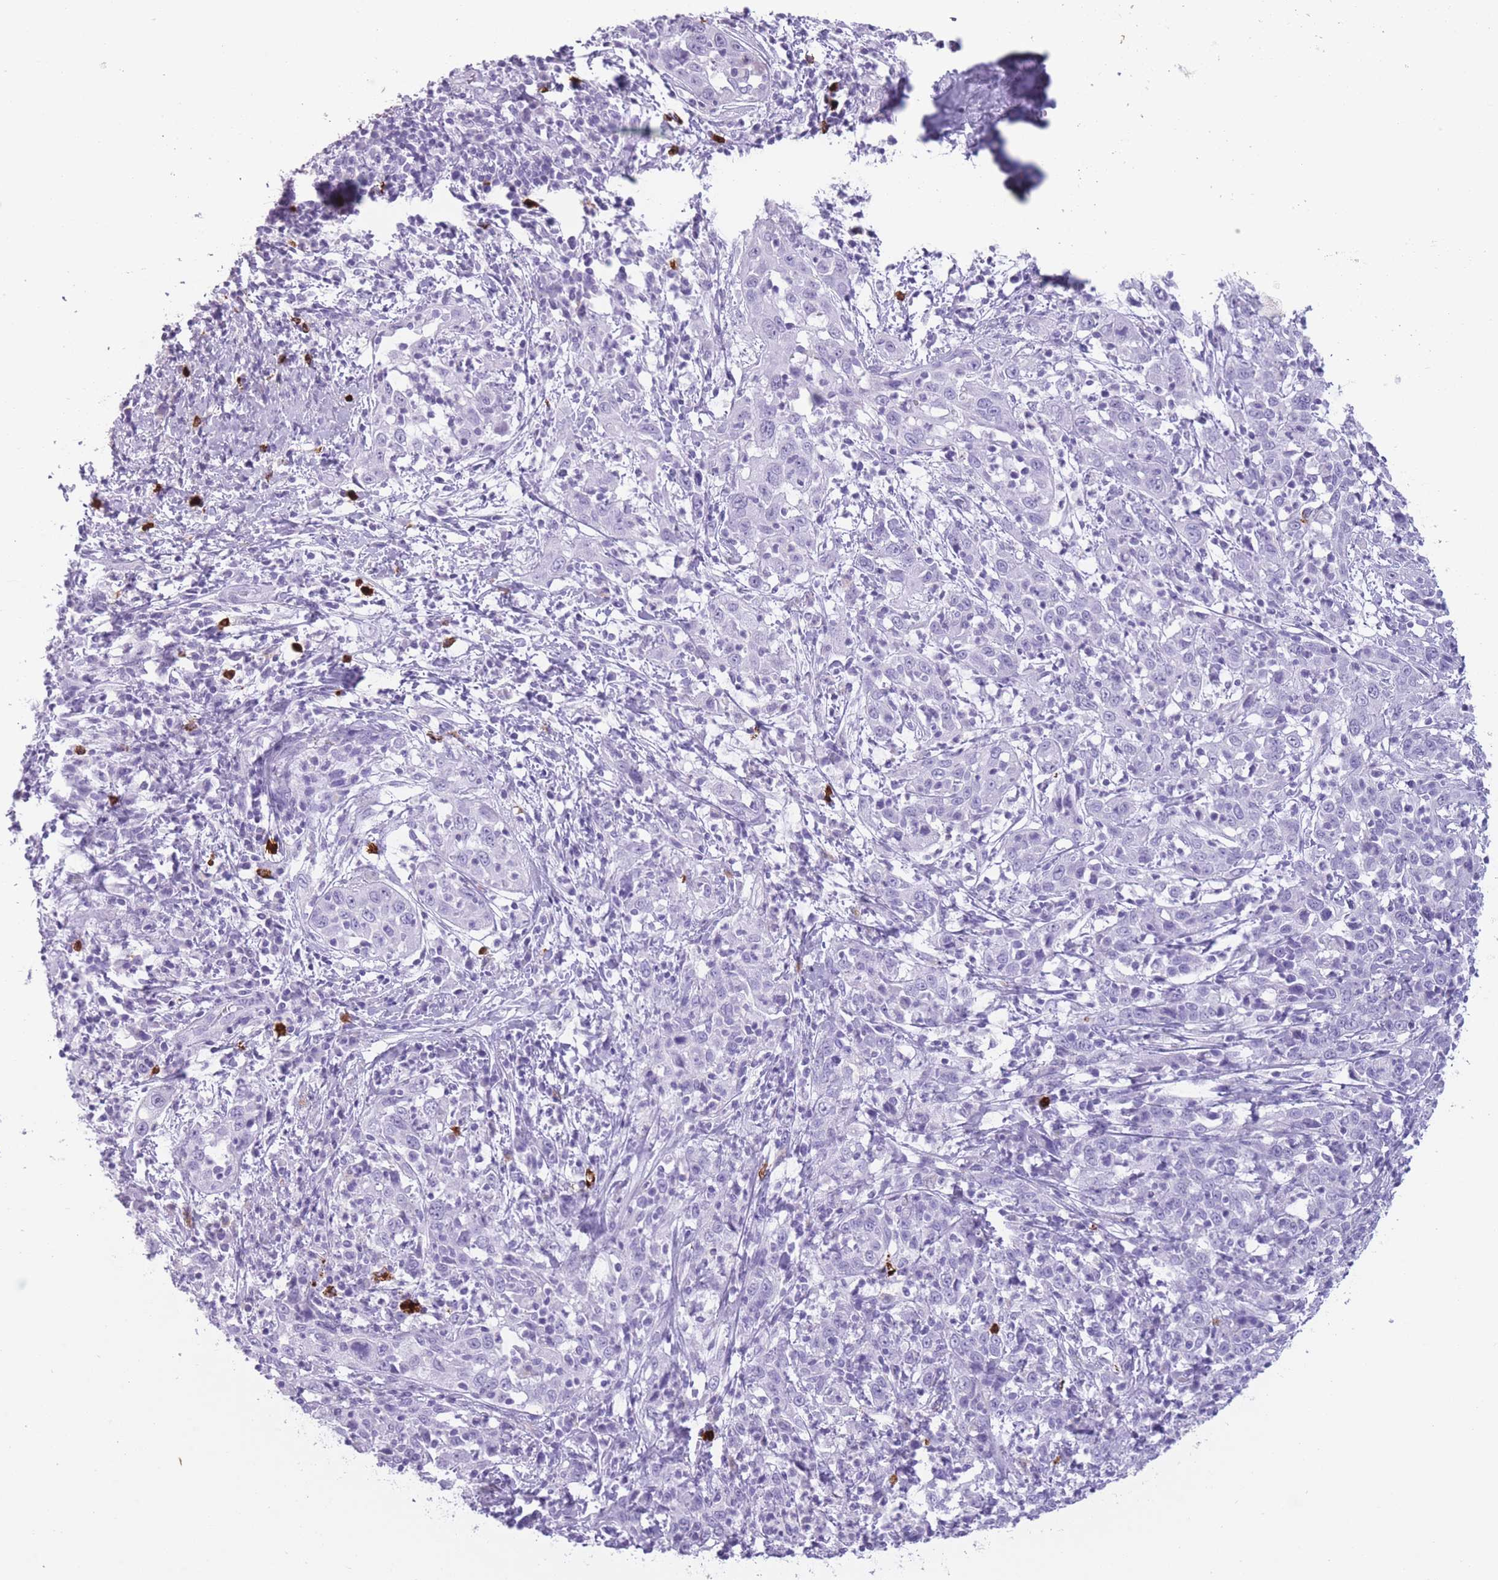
{"staining": {"intensity": "negative", "quantity": "none", "location": "none"}, "tissue": "cervical cancer", "cell_type": "Tumor cells", "image_type": "cancer", "snomed": [{"axis": "morphology", "description": "Squamous cell carcinoma, NOS"}, {"axis": "topography", "description": "Cervix"}], "caption": "Immunohistochemistry histopathology image of neoplastic tissue: cervical cancer (squamous cell carcinoma) stained with DAB exhibits no significant protein staining in tumor cells. (DAB (3,3'-diaminobenzidine) IHC, high magnification).", "gene": "OR4F21", "patient": {"sex": "female", "age": 46}}